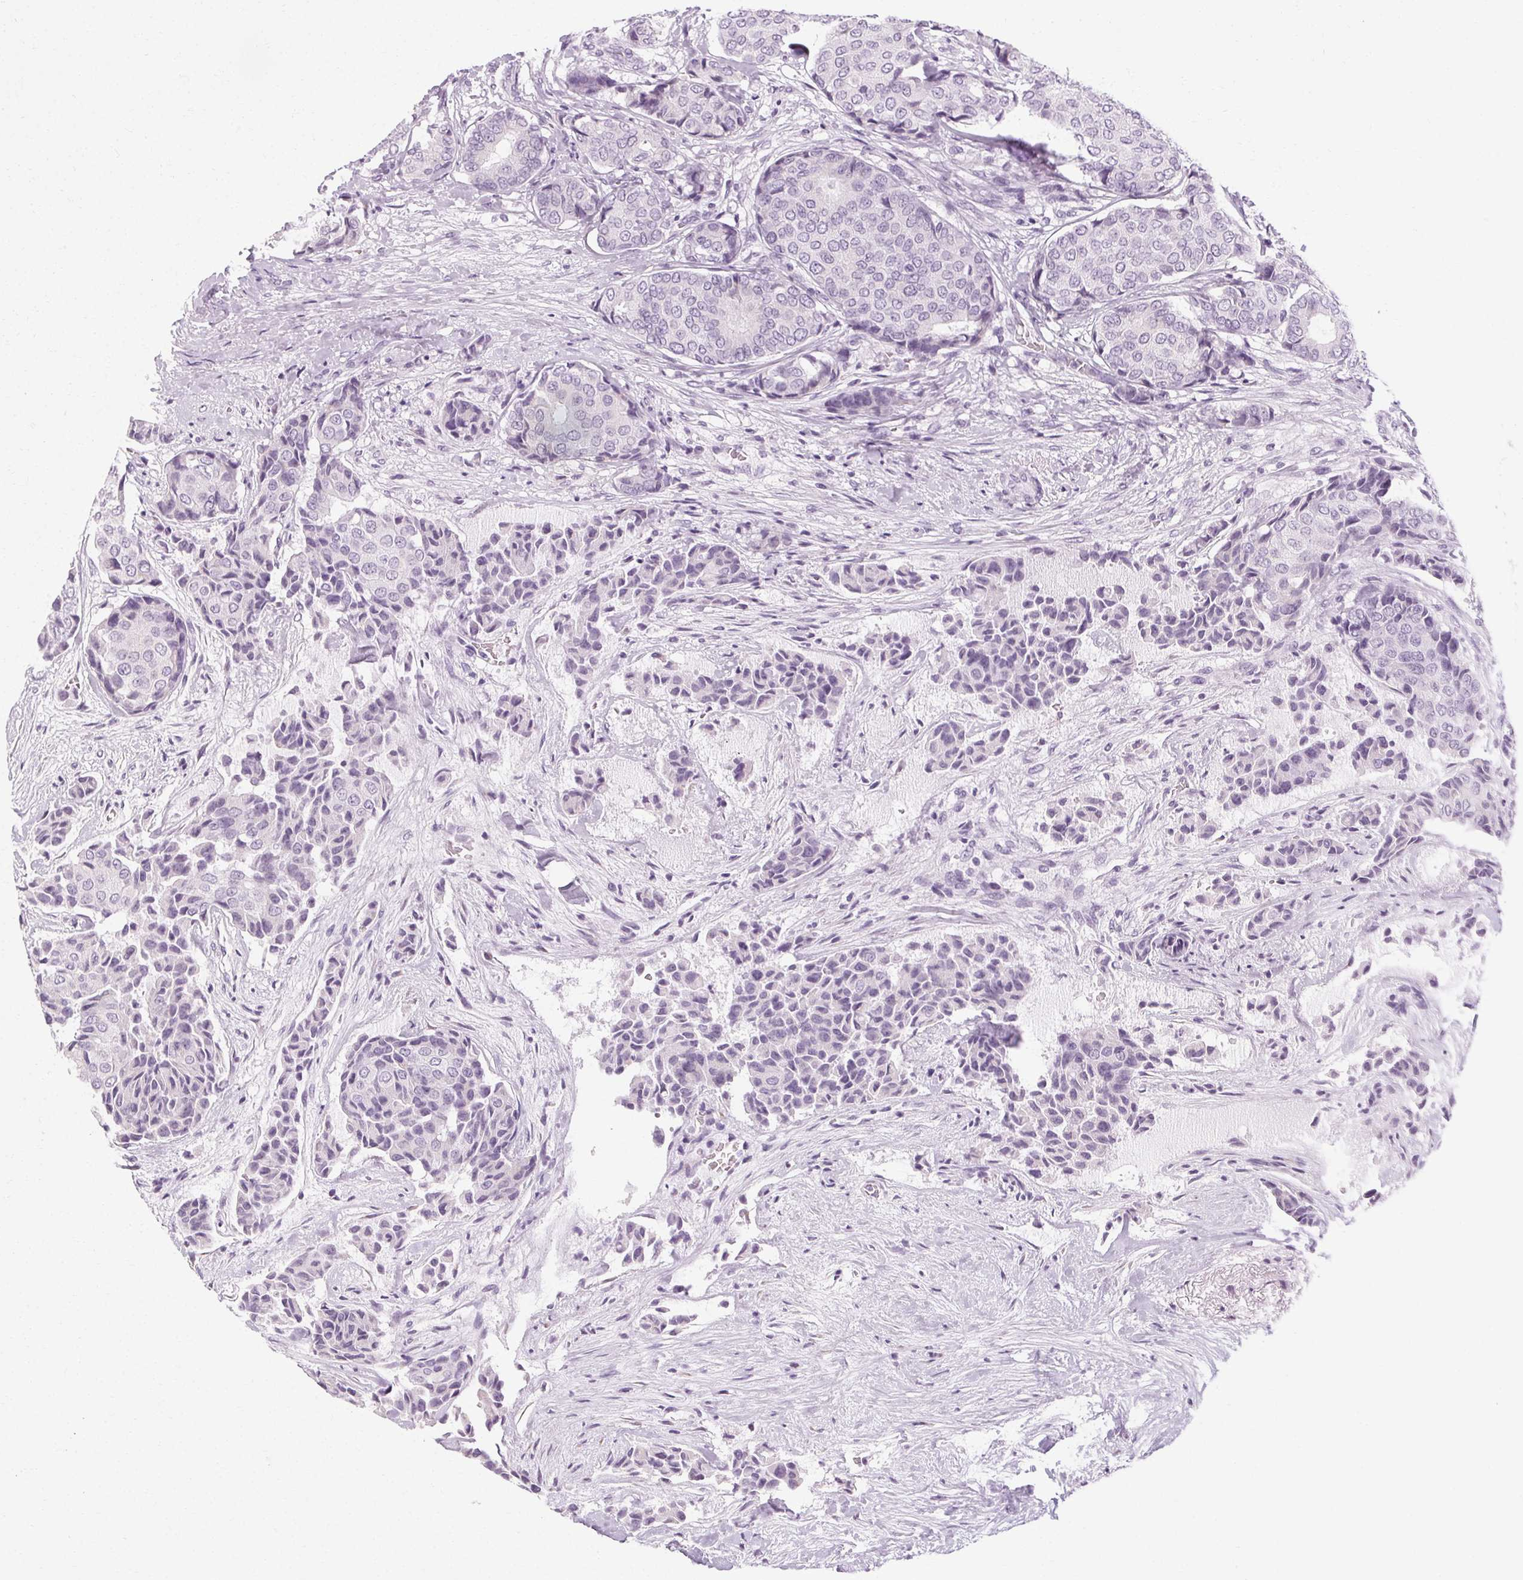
{"staining": {"intensity": "negative", "quantity": "none", "location": "none"}, "tissue": "breast cancer", "cell_type": "Tumor cells", "image_type": "cancer", "snomed": [{"axis": "morphology", "description": "Duct carcinoma"}, {"axis": "topography", "description": "Breast"}], "caption": "Immunohistochemistry (IHC) of human breast intraductal carcinoma demonstrates no expression in tumor cells. (Stains: DAB immunohistochemistry with hematoxylin counter stain, Microscopy: brightfield microscopy at high magnification).", "gene": "POMC", "patient": {"sex": "female", "age": 75}}